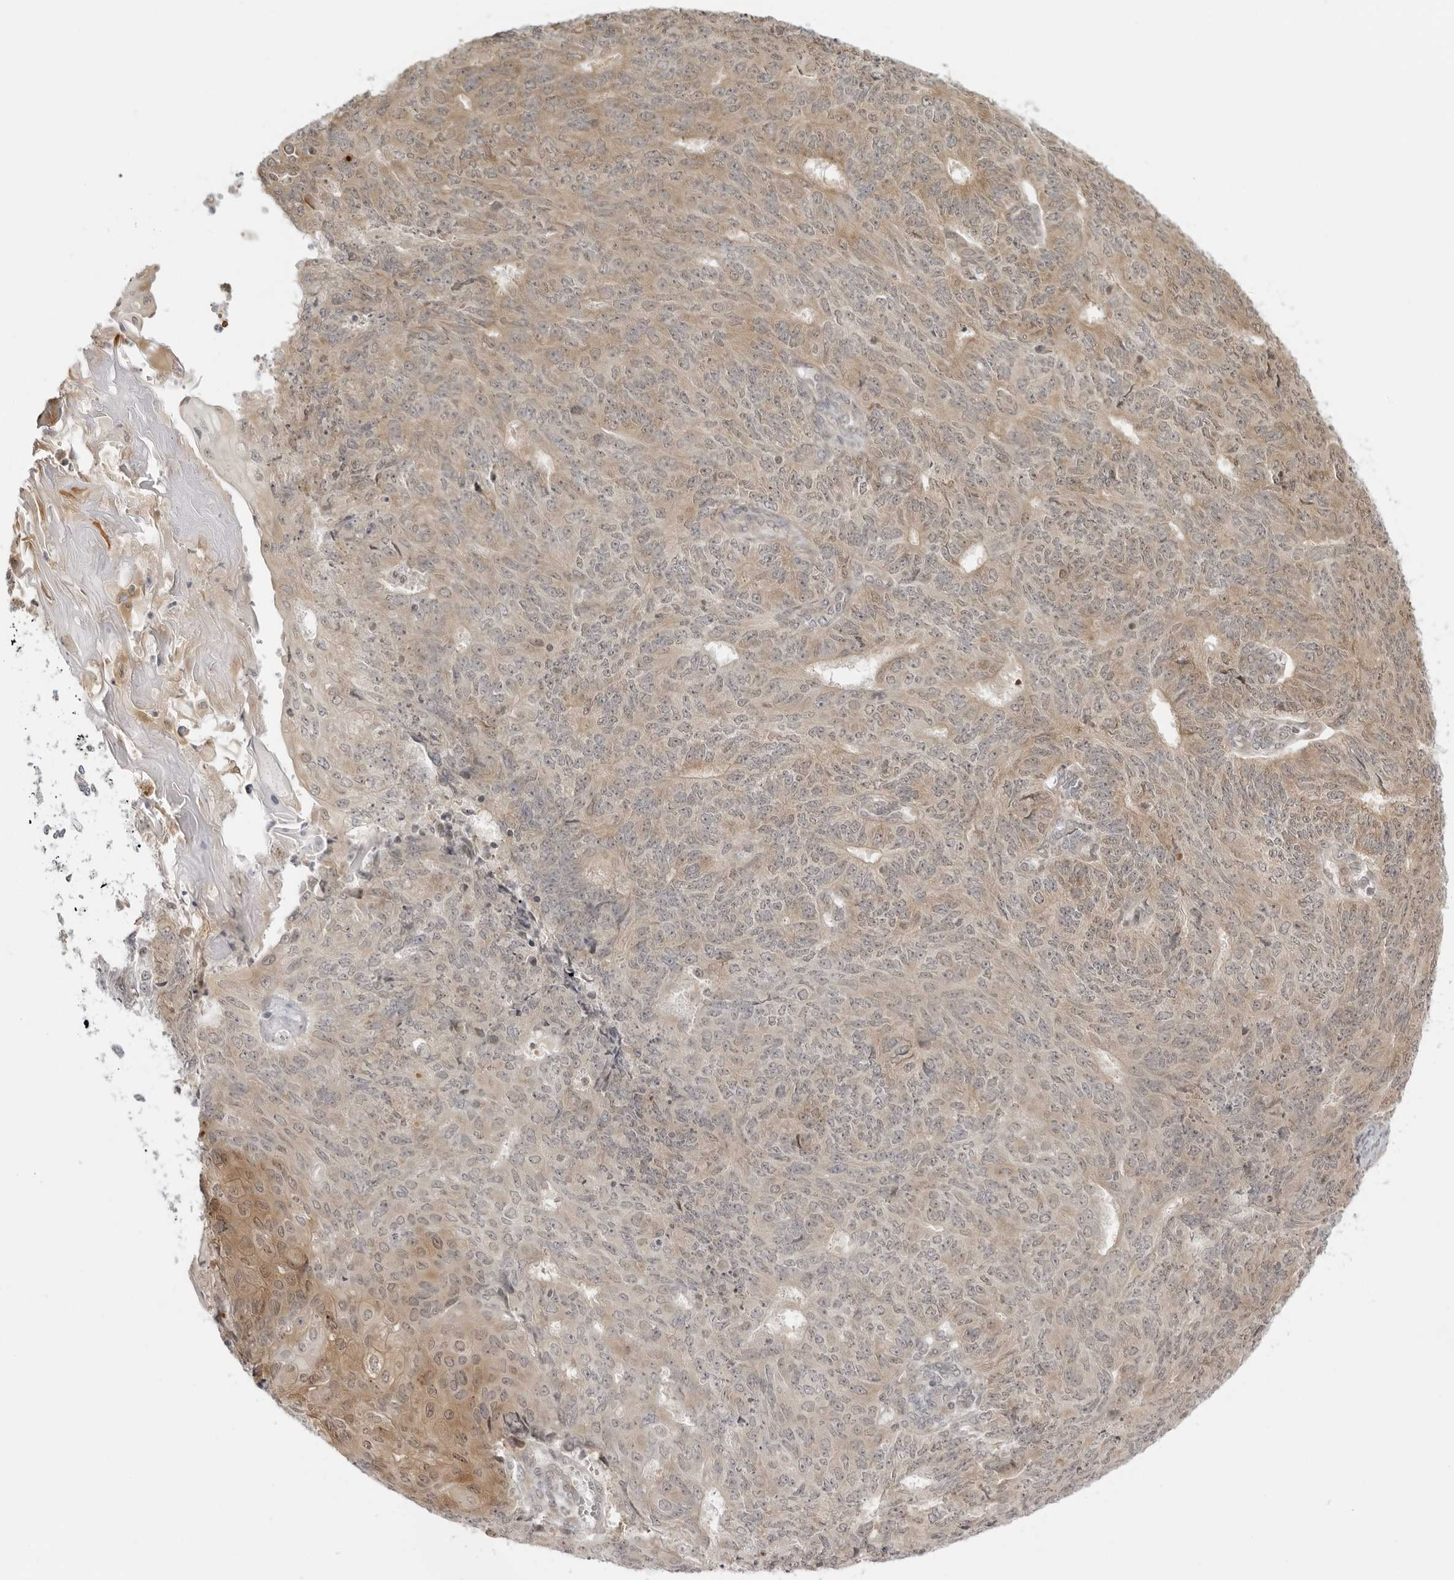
{"staining": {"intensity": "weak", "quantity": "25%-75%", "location": "cytoplasmic/membranous"}, "tissue": "endometrial cancer", "cell_type": "Tumor cells", "image_type": "cancer", "snomed": [{"axis": "morphology", "description": "Adenocarcinoma, NOS"}, {"axis": "topography", "description": "Endometrium"}], "caption": "The photomicrograph exhibits immunohistochemical staining of adenocarcinoma (endometrial). There is weak cytoplasmic/membranous staining is present in about 25%-75% of tumor cells.", "gene": "PRRC2C", "patient": {"sex": "female", "age": 32}}